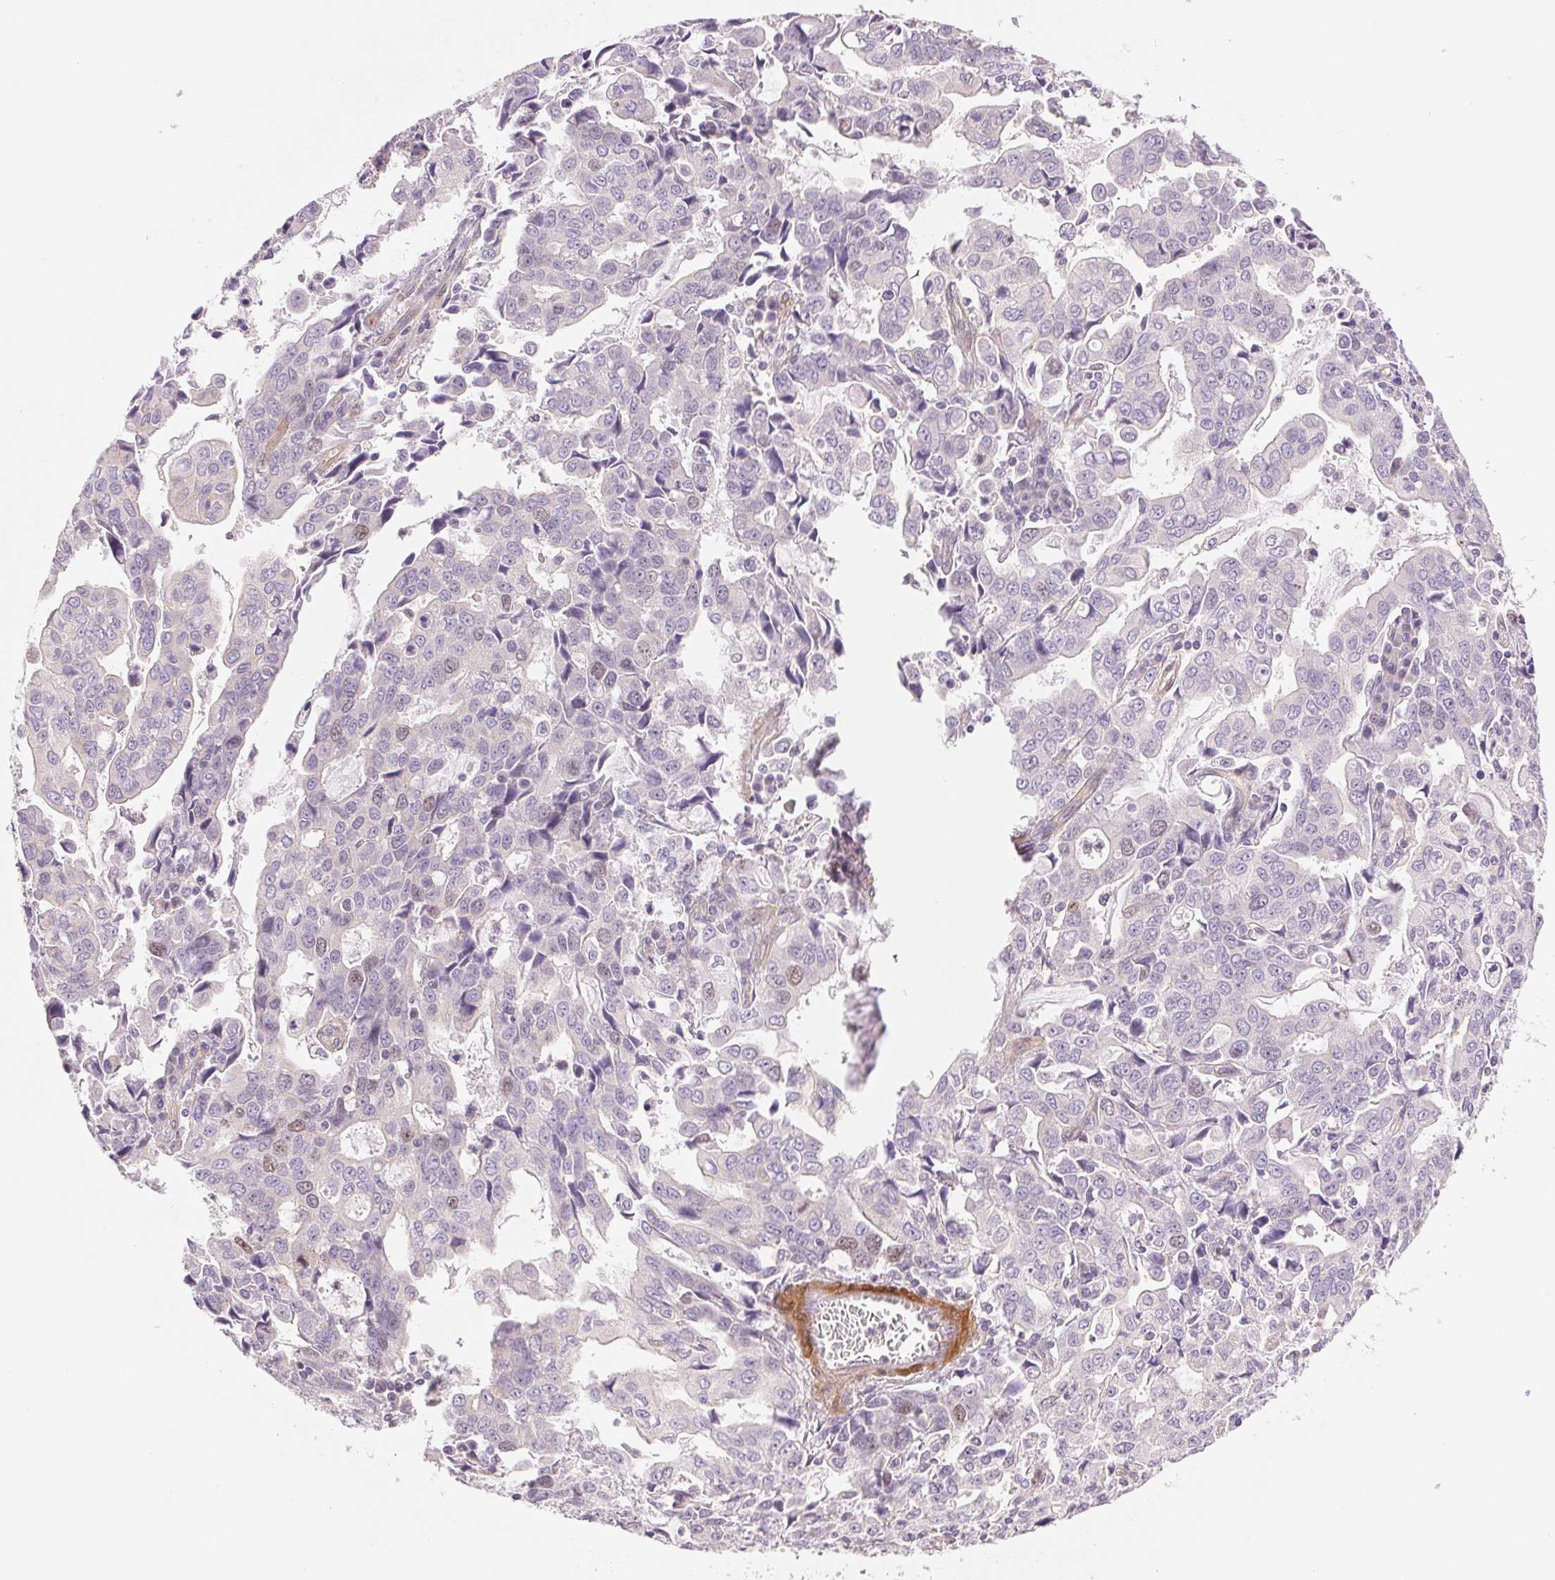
{"staining": {"intensity": "negative", "quantity": "none", "location": "none"}, "tissue": "stomach cancer", "cell_type": "Tumor cells", "image_type": "cancer", "snomed": [{"axis": "morphology", "description": "Adenocarcinoma, NOS"}, {"axis": "topography", "description": "Stomach, upper"}], "caption": "DAB (3,3'-diaminobenzidine) immunohistochemical staining of human stomach adenocarcinoma demonstrates no significant positivity in tumor cells.", "gene": "SMTN", "patient": {"sex": "male", "age": 85}}